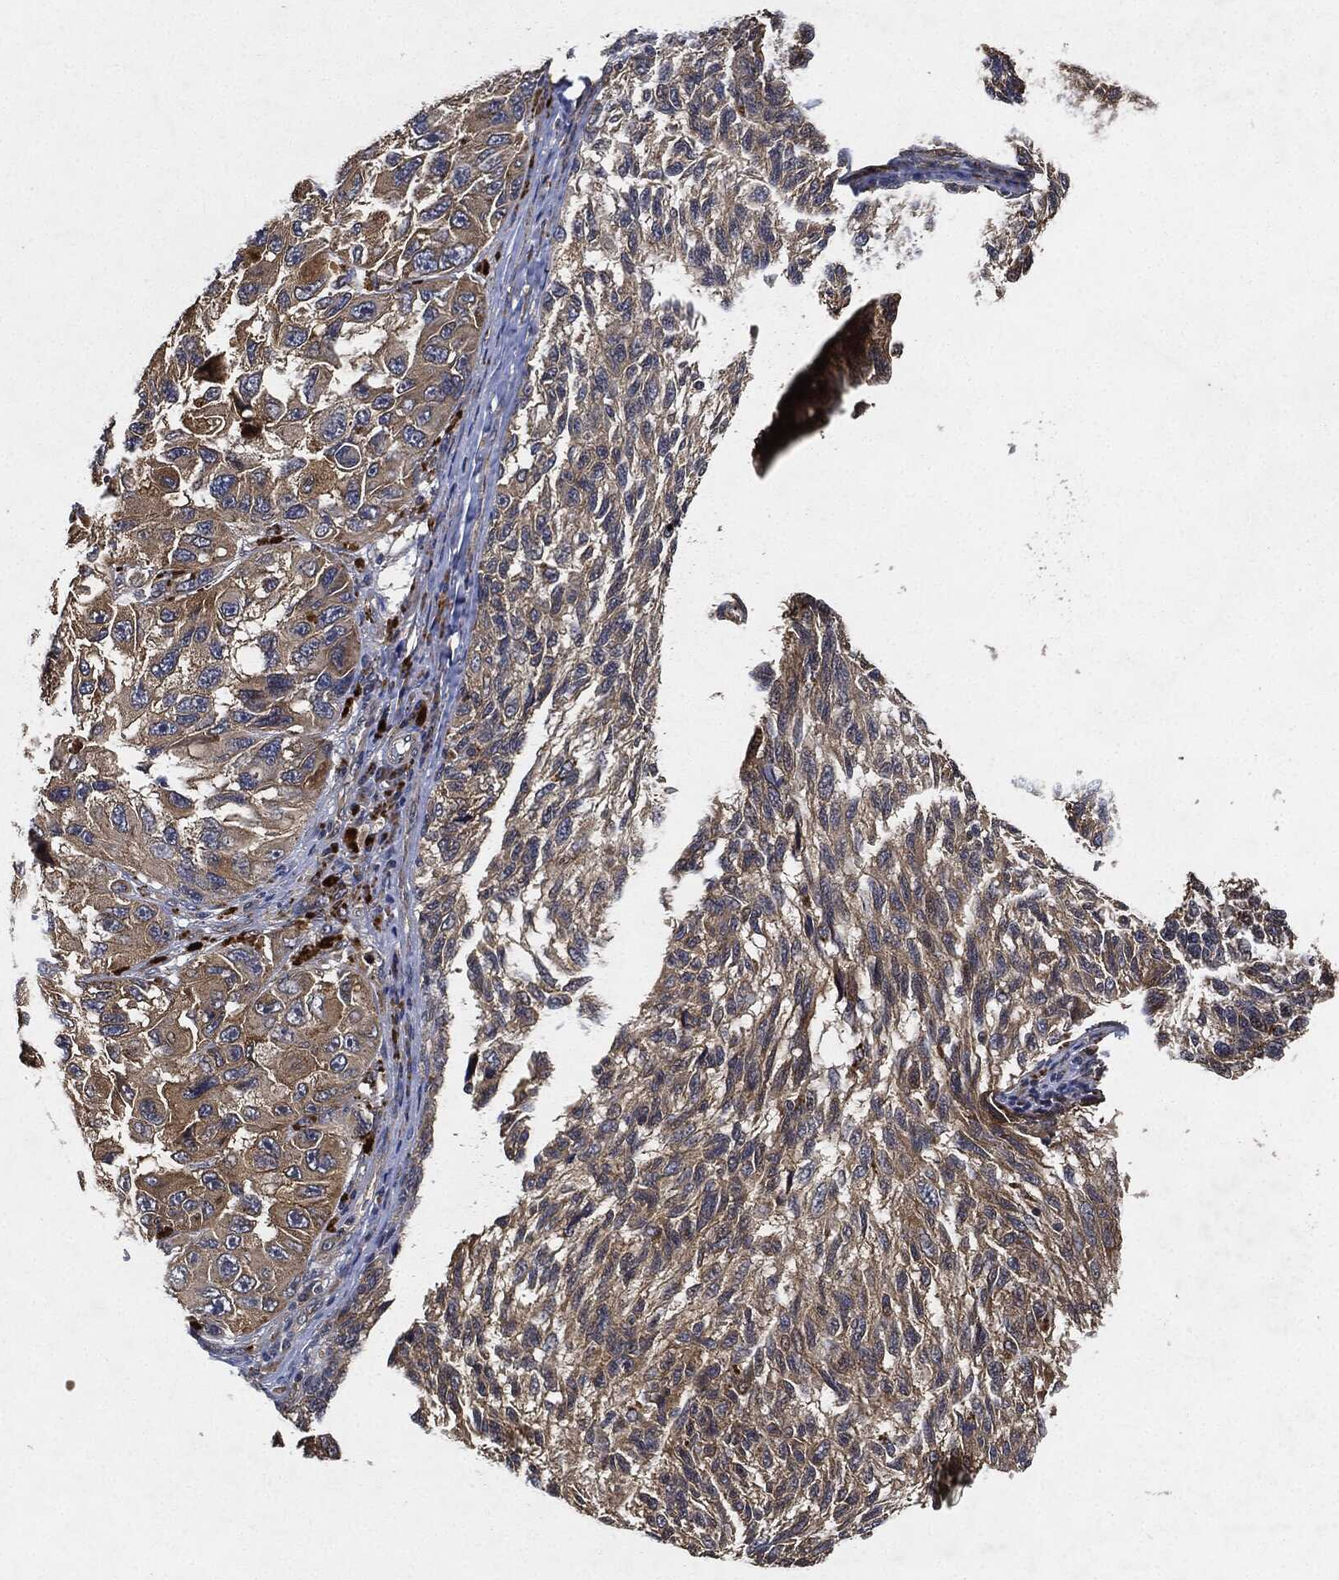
{"staining": {"intensity": "moderate", "quantity": ">75%", "location": "cytoplasmic/membranous"}, "tissue": "melanoma", "cell_type": "Tumor cells", "image_type": "cancer", "snomed": [{"axis": "morphology", "description": "Malignant melanoma, NOS"}, {"axis": "topography", "description": "Skin"}], "caption": "About >75% of tumor cells in human malignant melanoma exhibit moderate cytoplasmic/membranous protein positivity as visualized by brown immunohistochemical staining.", "gene": "MLST8", "patient": {"sex": "female", "age": 73}}